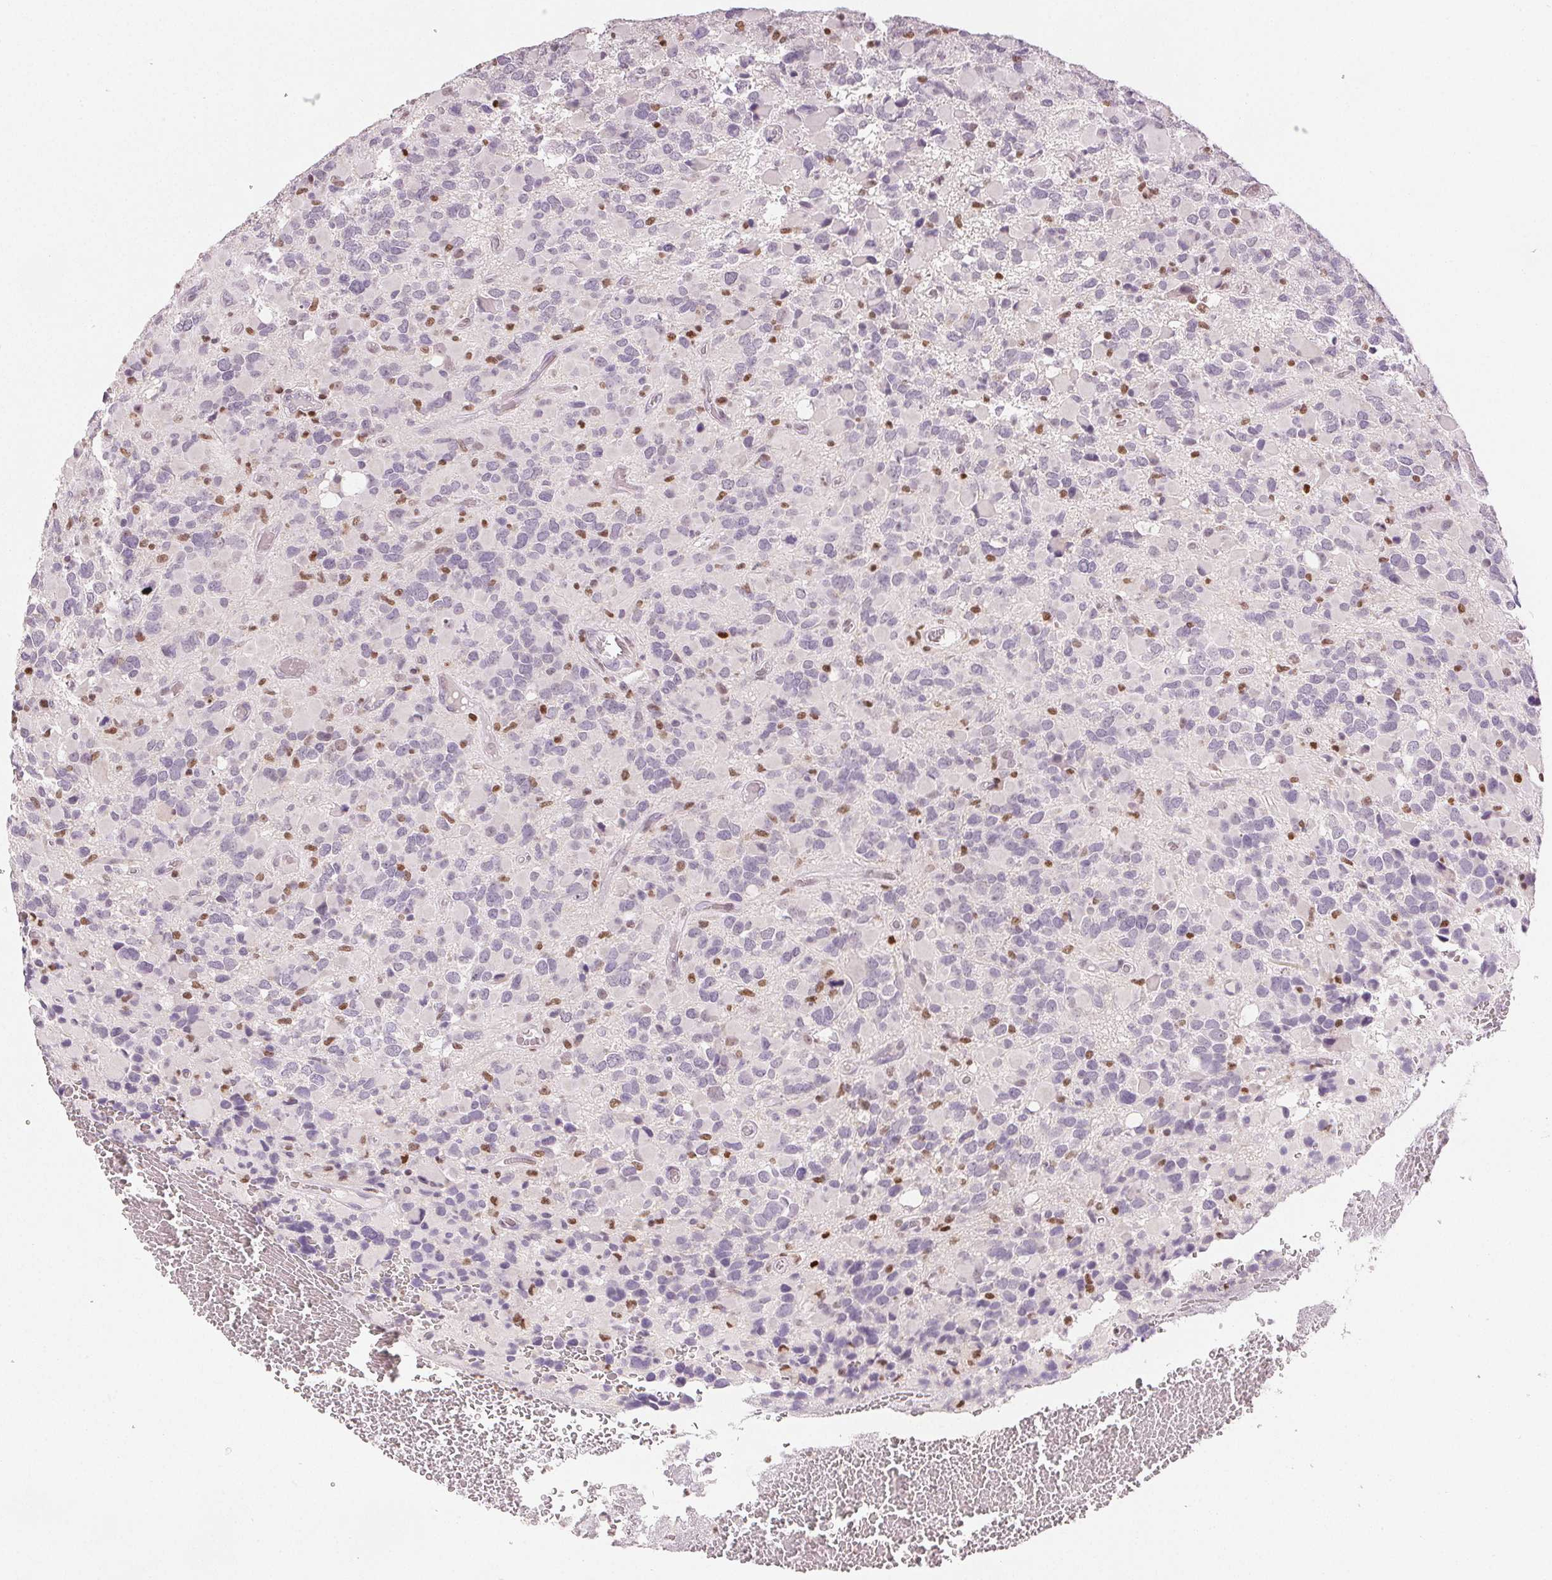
{"staining": {"intensity": "negative", "quantity": "none", "location": "none"}, "tissue": "glioma", "cell_type": "Tumor cells", "image_type": "cancer", "snomed": [{"axis": "morphology", "description": "Glioma, malignant, High grade"}, {"axis": "topography", "description": "Brain"}], "caption": "Immunohistochemistry (IHC) micrograph of neoplastic tissue: human glioma stained with DAB (3,3'-diaminobenzidine) demonstrates no significant protein positivity in tumor cells.", "gene": "RUNX2", "patient": {"sex": "female", "age": 40}}